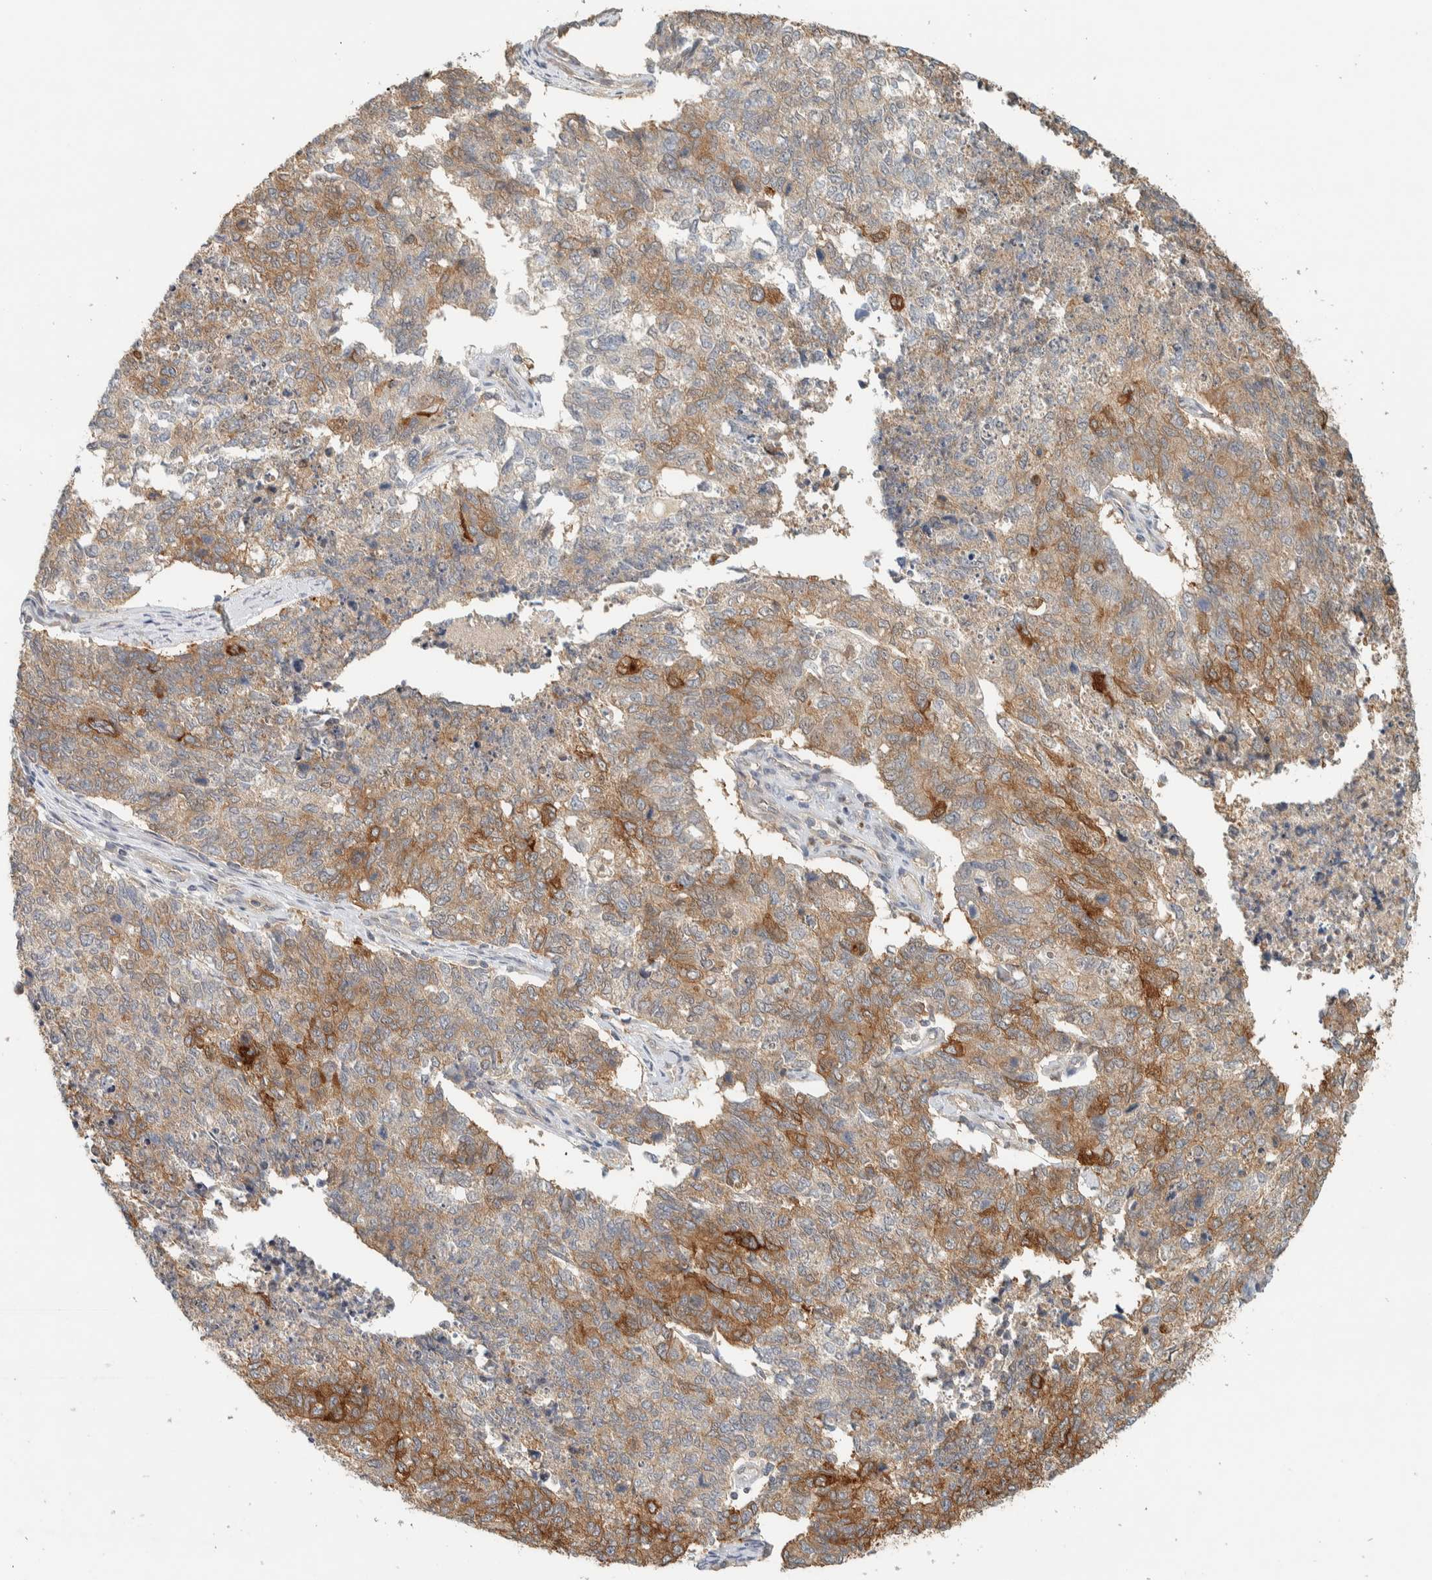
{"staining": {"intensity": "strong", "quantity": "25%-75%", "location": "cytoplasmic/membranous"}, "tissue": "cervical cancer", "cell_type": "Tumor cells", "image_type": "cancer", "snomed": [{"axis": "morphology", "description": "Squamous cell carcinoma, NOS"}, {"axis": "topography", "description": "Cervix"}], "caption": "Cervical cancer stained with IHC reveals strong cytoplasmic/membranous staining in approximately 25%-75% of tumor cells.", "gene": "RAB11FIP1", "patient": {"sex": "female", "age": 63}}